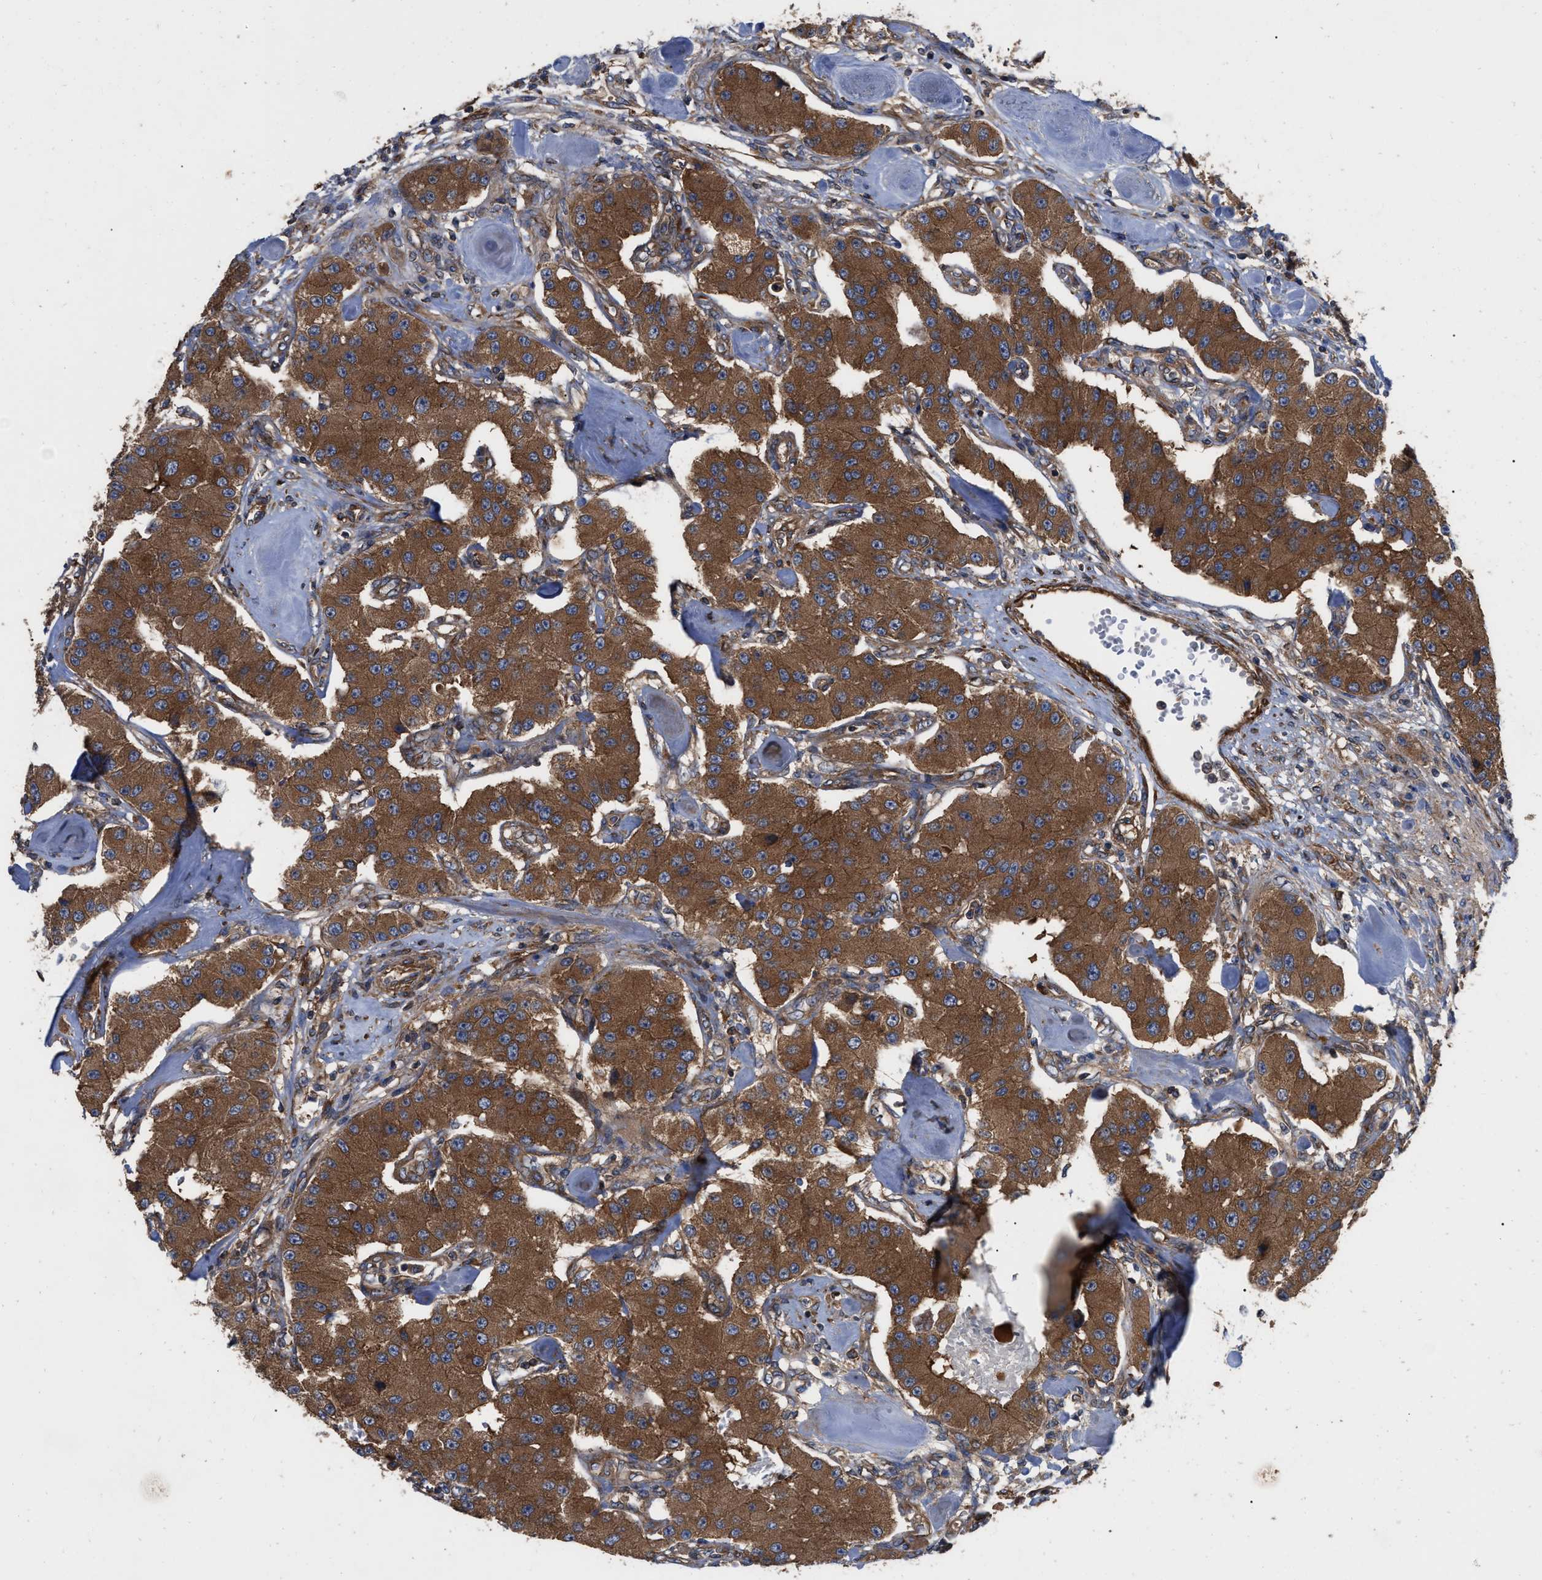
{"staining": {"intensity": "strong", "quantity": ">75%", "location": "cytoplasmic/membranous"}, "tissue": "carcinoid", "cell_type": "Tumor cells", "image_type": "cancer", "snomed": [{"axis": "morphology", "description": "Carcinoid, malignant, NOS"}, {"axis": "topography", "description": "Pancreas"}], "caption": "Immunohistochemistry of human carcinoid shows high levels of strong cytoplasmic/membranous staining in approximately >75% of tumor cells.", "gene": "RABEP1", "patient": {"sex": "male", "age": 41}}